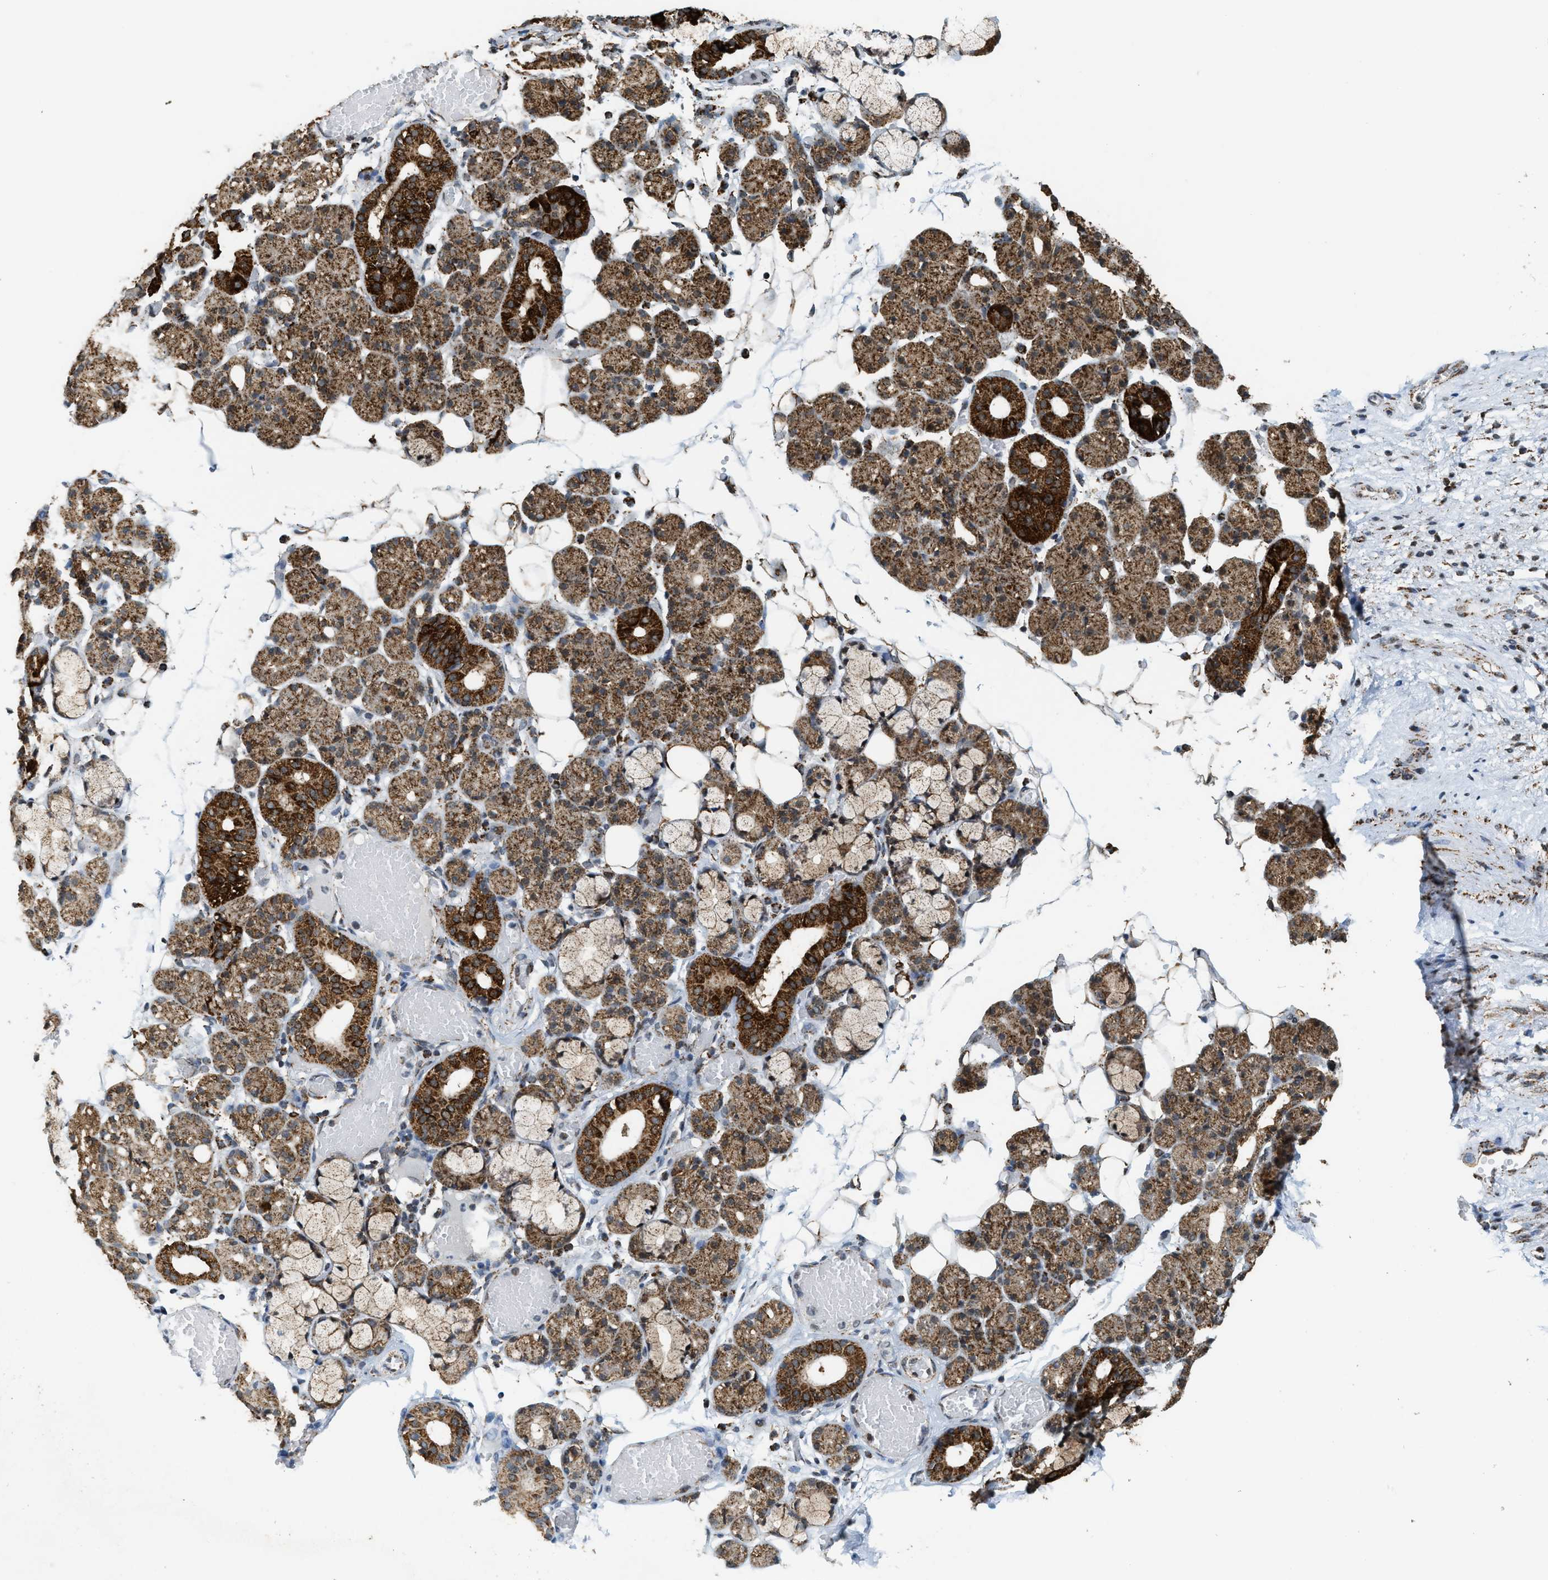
{"staining": {"intensity": "strong", "quantity": ">75%", "location": "cytoplasmic/membranous"}, "tissue": "salivary gland", "cell_type": "Glandular cells", "image_type": "normal", "snomed": [{"axis": "morphology", "description": "Normal tissue, NOS"}, {"axis": "topography", "description": "Salivary gland"}], "caption": "A high-resolution image shows immunohistochemistry (IHC) staining of unremarkable salivary gland, which demonstrates strong cytoplasmic/membranous expression in approximately >75% of glandular cells. The protein is stained brown, and the nuclei are stained in blue (DAB (3,3'-diaminobenzidine) IHC with brightfield microscopy, high magnification).", "gene": "HIBADH", "patient": {"sex": "male", "age": 63}}